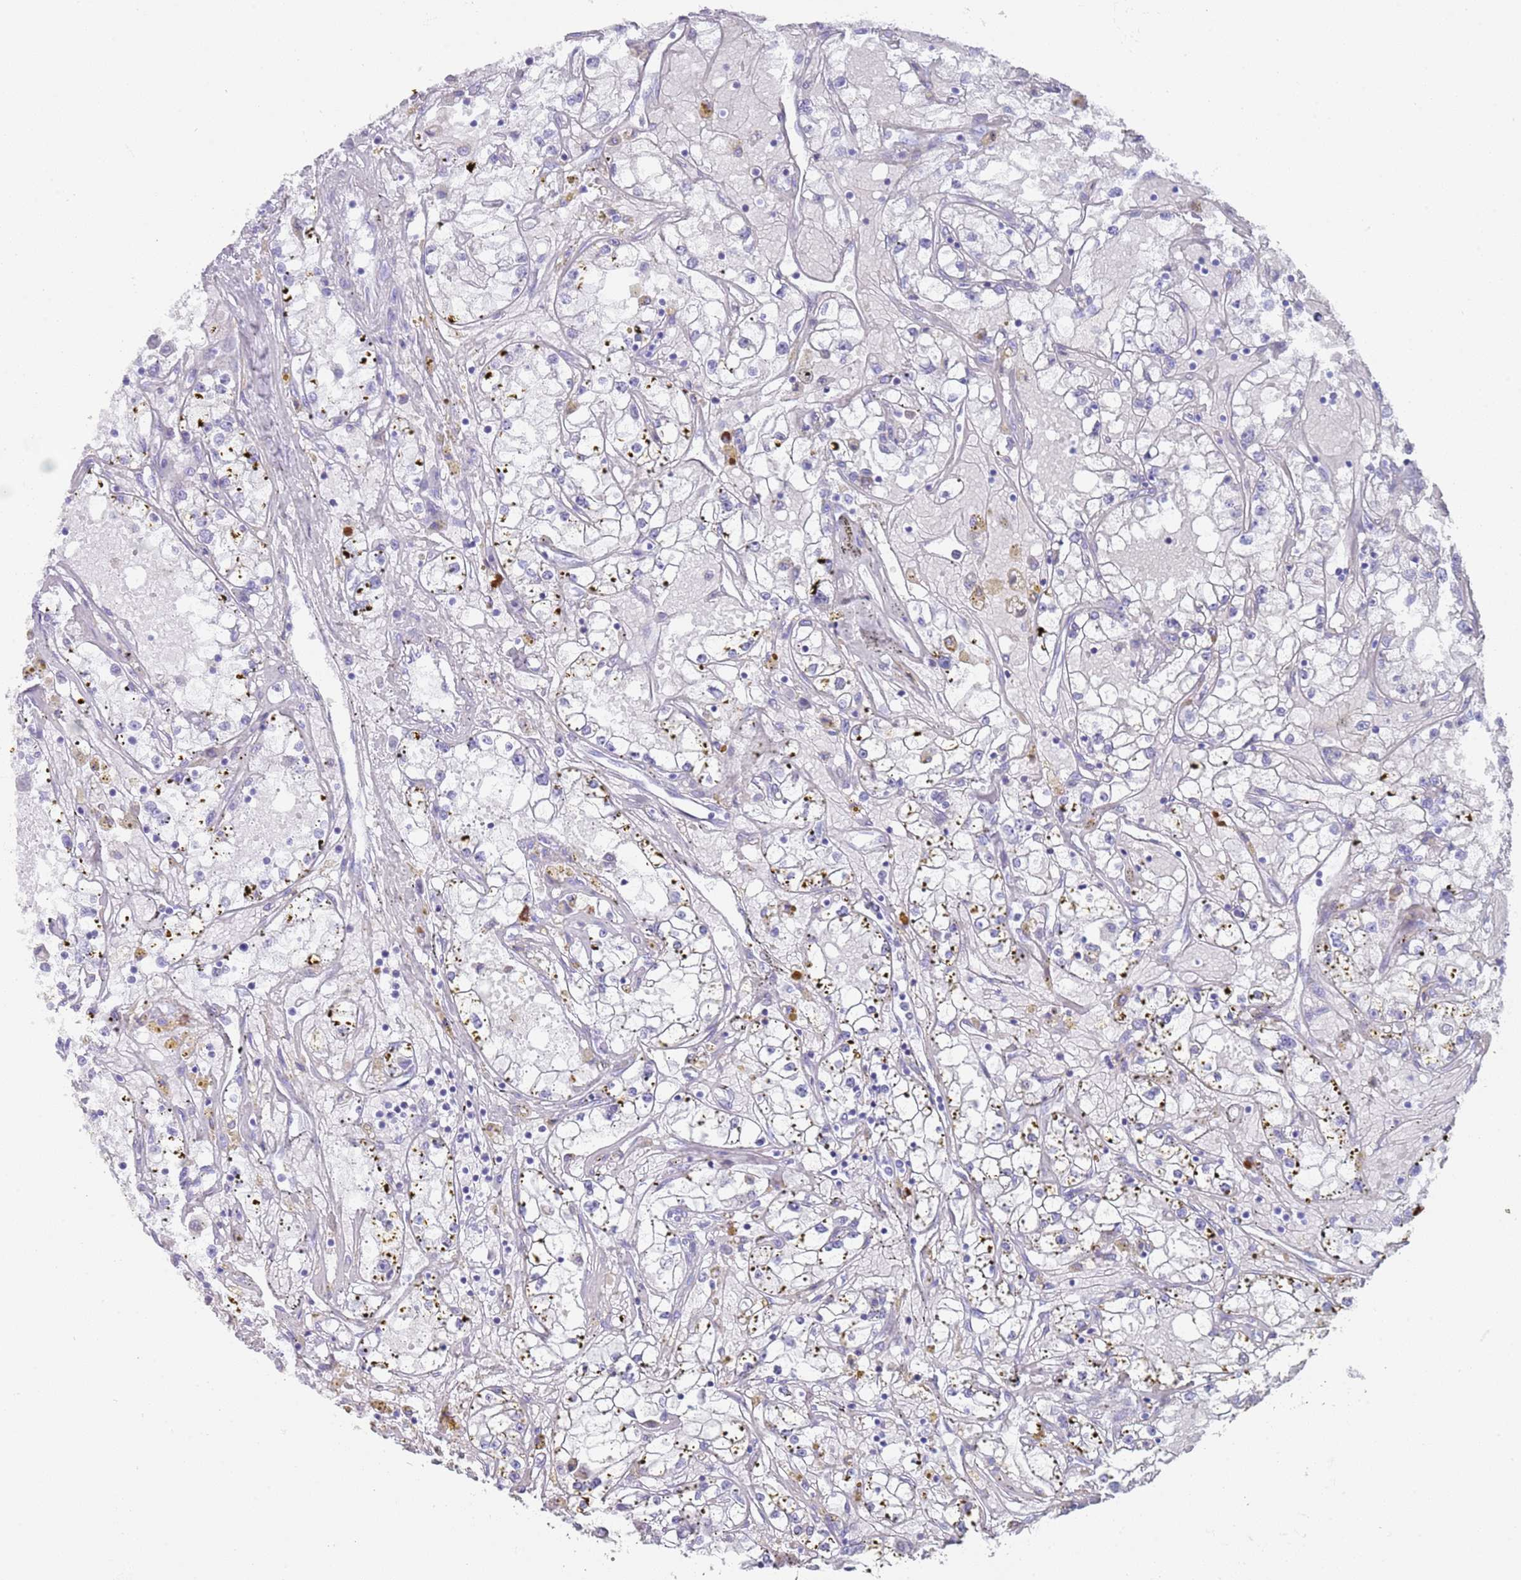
{"staining": {"intensity": "negative", "quantity": "none", "location": "none"}, "tissue": "renal cancer", "cell_type": "Tumor cells", "image_type": "cancer", "snomed": [{"axis": "morphology", "description": "Adenocarcinoma, NOS"}, {"axis": "topography", "description": "Kidney"}], "caption": "The immunohistochemistry histopathology image has no significant staining in tumor cells of renal cancer tissue.", "gene": "MYADML2", "patient": {"sex": "male", "age": 56}}